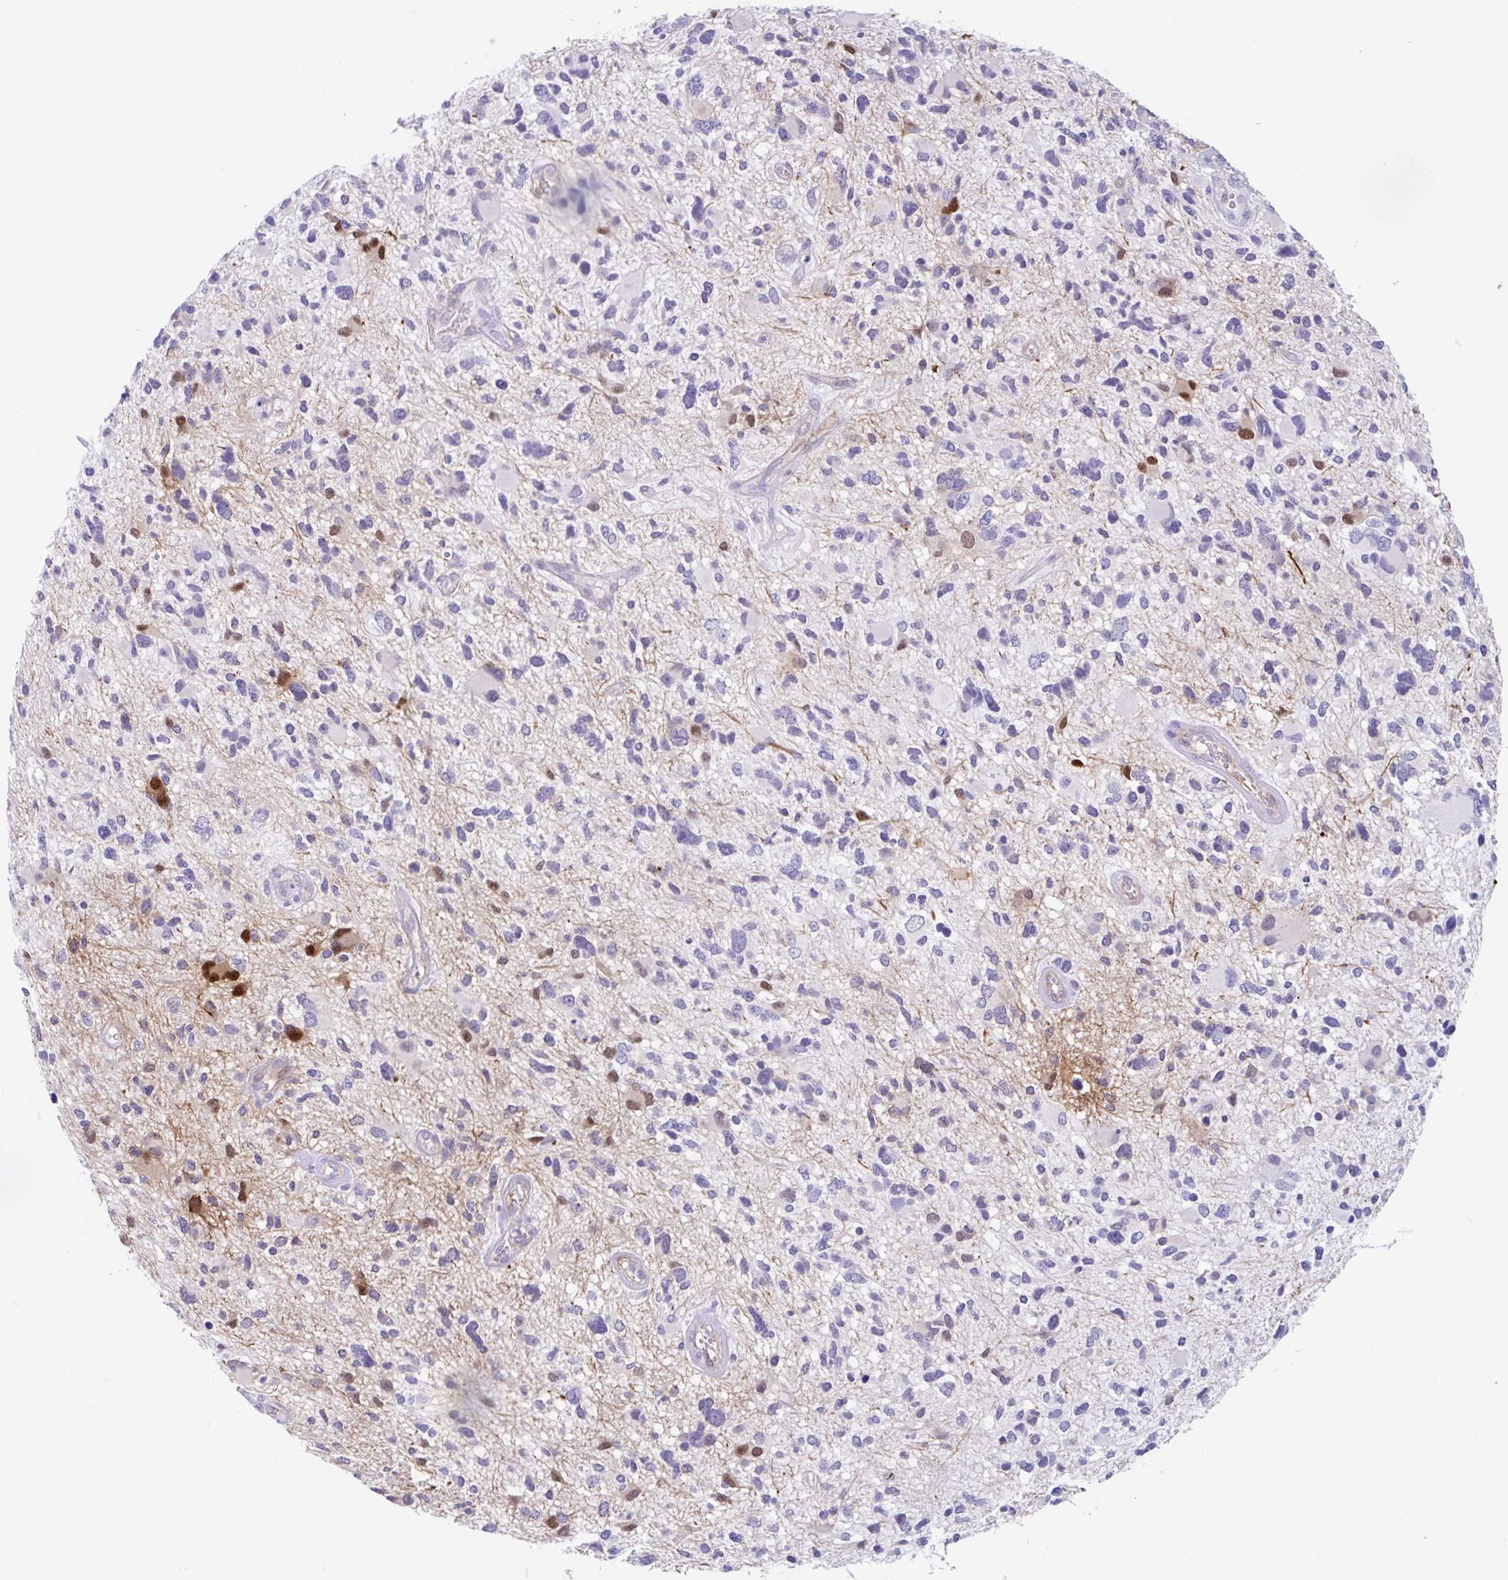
{"staining": {"intensity": "moderate", "quantity": "<25%", "location": "cytoplasmic/membranous,nuclear"}, "tissue": "glioma", "cell_type": "Tumor cells", "image_type": "cancer", "snomed": [{"axis": "morphology", "description": "Glioma, malignant, High grade"}, {"axis": "topography", "description": "Brain"}], "caption": "Immunohistochemistry photomicrograph of human high-grade glioma (malignant) stained for a protein (brown), which displays low levels of moderate cytoplasmic/membranous and nuclear staining in approximately <25% of tumor cells.", "gene": "FAM107A", "patient": {"sex": "female", "age": 11}}